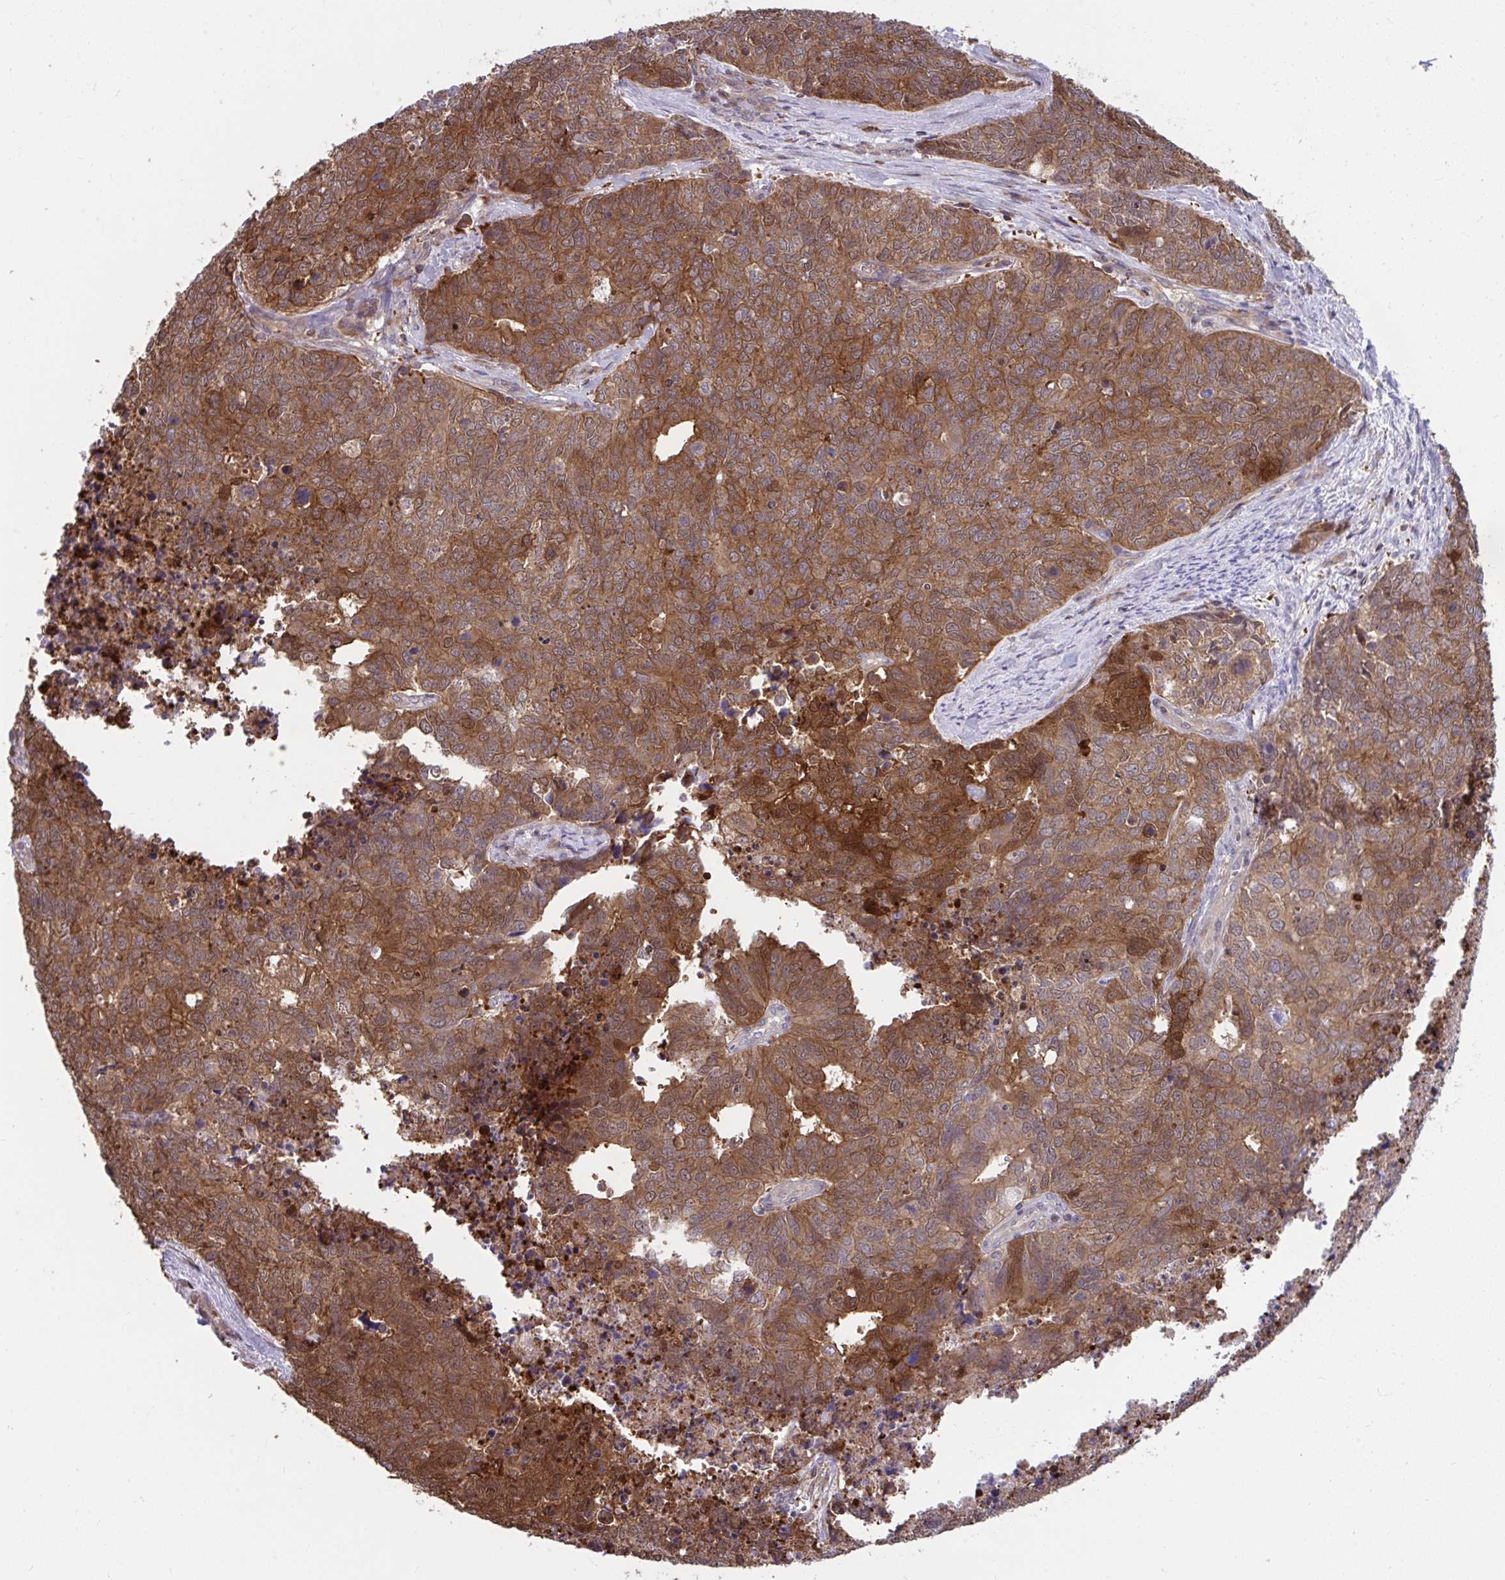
{"staining": {"intensity": "strong", "quantity": ">75%", "location": "cytoplasmic/membranous"}, "tissue": "cervical cancer", "cell_type": "Tumor cells", "image_type": "cancer", "snomed": [{"axis": "morphology", "description": "Adenocarcinoma, NOS"}, {"axis": "topography", "description": "Cervix"}], "caption": "Cervical adenocarcinoma stained with immunohistochemistry (IHC) reveals strong cytoplasmic/membranous staining in about >75% of tumor cells. (IHC, brightfield microscopy, high magnification).", "gene": "PCDHB7", "patient": {"sex": "female", "age": 63}}